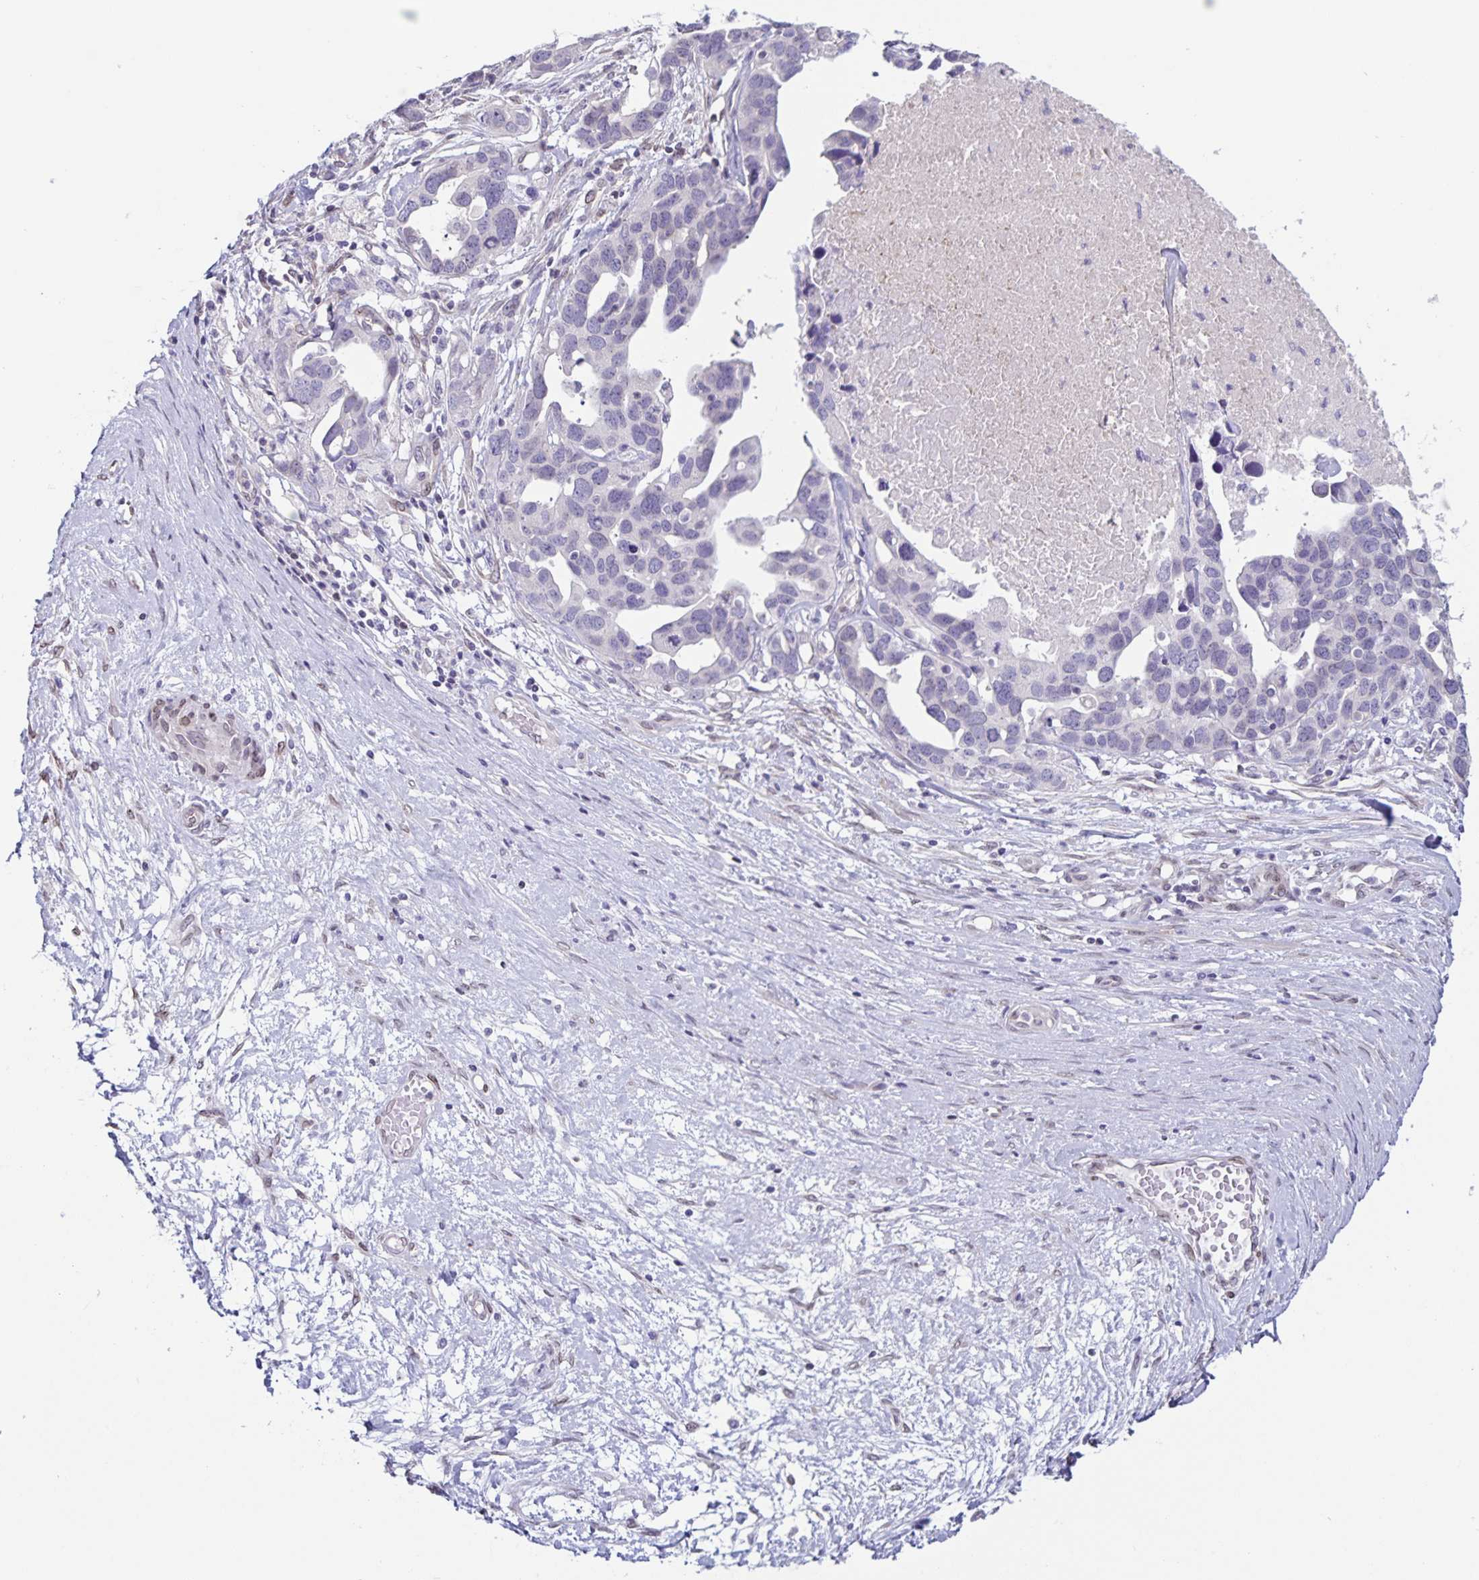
{"staining": {"intensity": "negative", "quantity": "none", "location": "none"}, "tissue": "ovarian cancer", "cell_type": "Tumor cells", "image_type": "cancer", "snomed": [{"axis": "morphology", "description": "Cystadenocarcinoma, serous, NOS"}, {"axis": "topography", "description": "Ovary"}], "caption": "Immunohistochemistry (IHC) of serous cystadenocarcinoma (ovarian) reveals no positivity in tumor cells.", "gene": "SYNE2", "patient": {"sex": "female", "age": 54}}